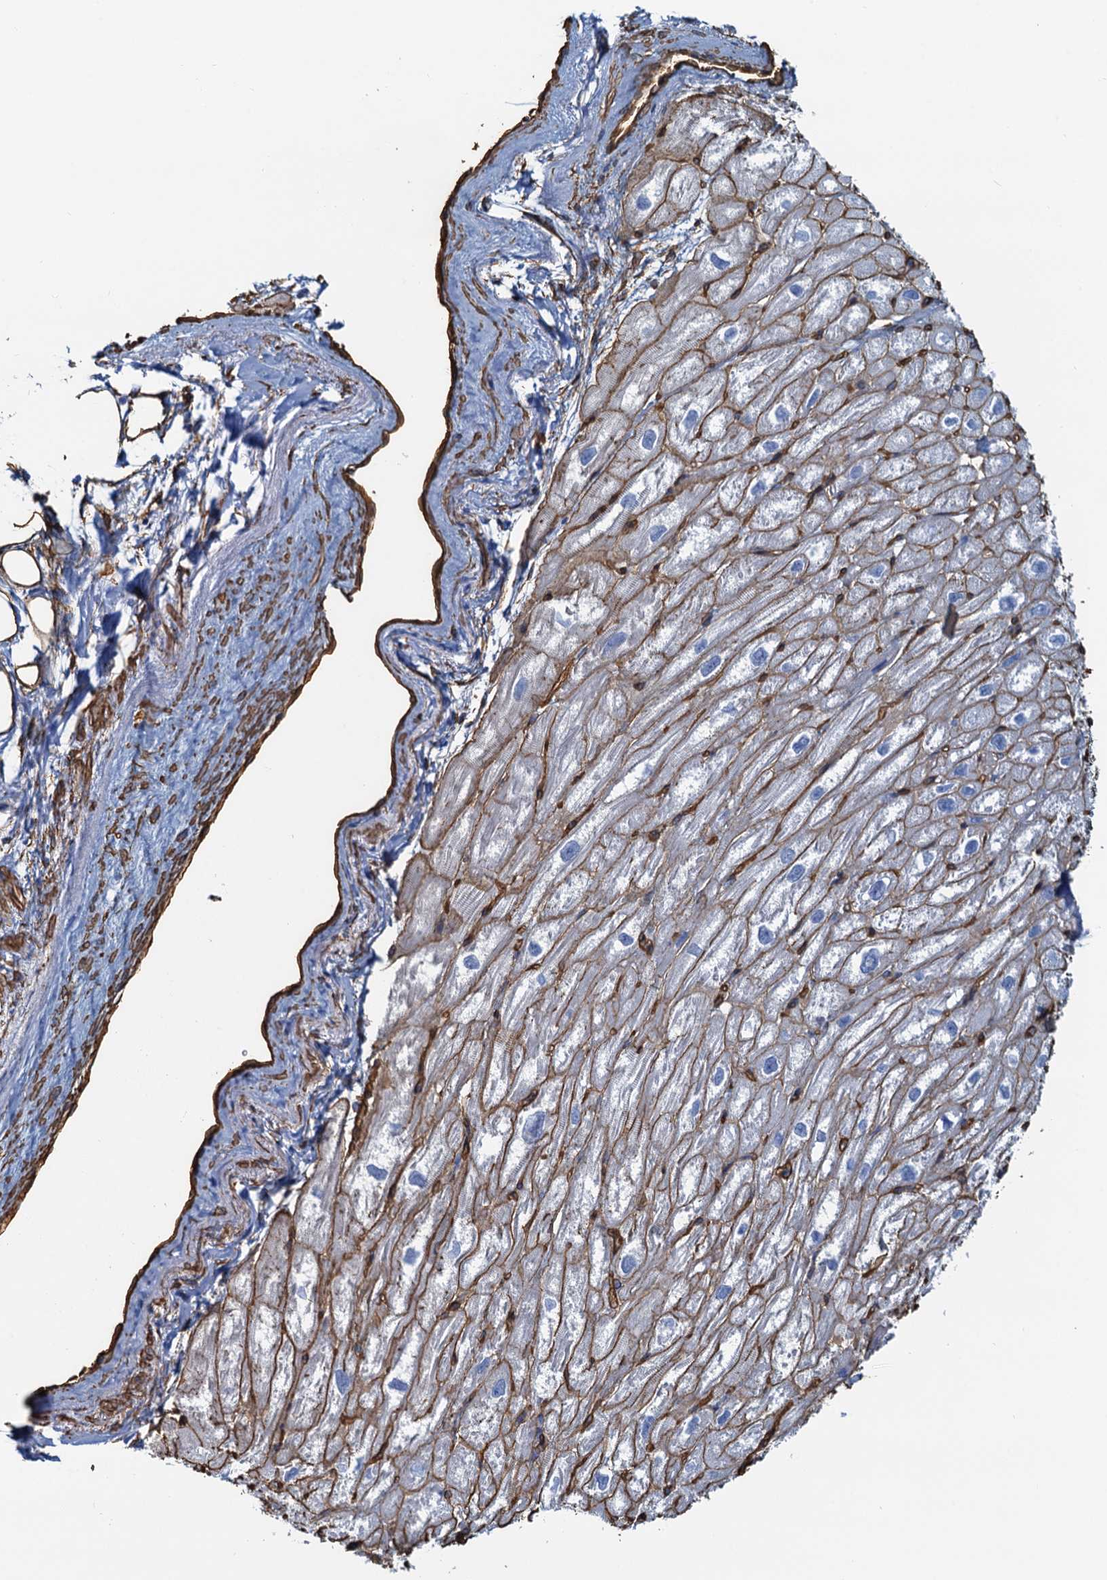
{"staining": {"intensity": "moderate", "quantity": "<25%", "location": "cytoplasmic/membranous"}, "tissue": "heart muscle", "cell_type": "Cardiomyocytes", "image_type": "normal", "snomed": [{"axis": "morphology", "description": "Normal tissue, NOS"}, {"axis": "topography", "description": "Heart"}], "caption": "IHC photomicrograph of benign heart muscle: human heart muscle stained using IHC displays low levels of moderate protein expression localized specifically in the cytoplasmic/membranous of cardiomyocytes, appearing as a cytoplasmic/membranous brown color.", "gene": "DGKG", "patient": {"sex": "male", "age": 50}}